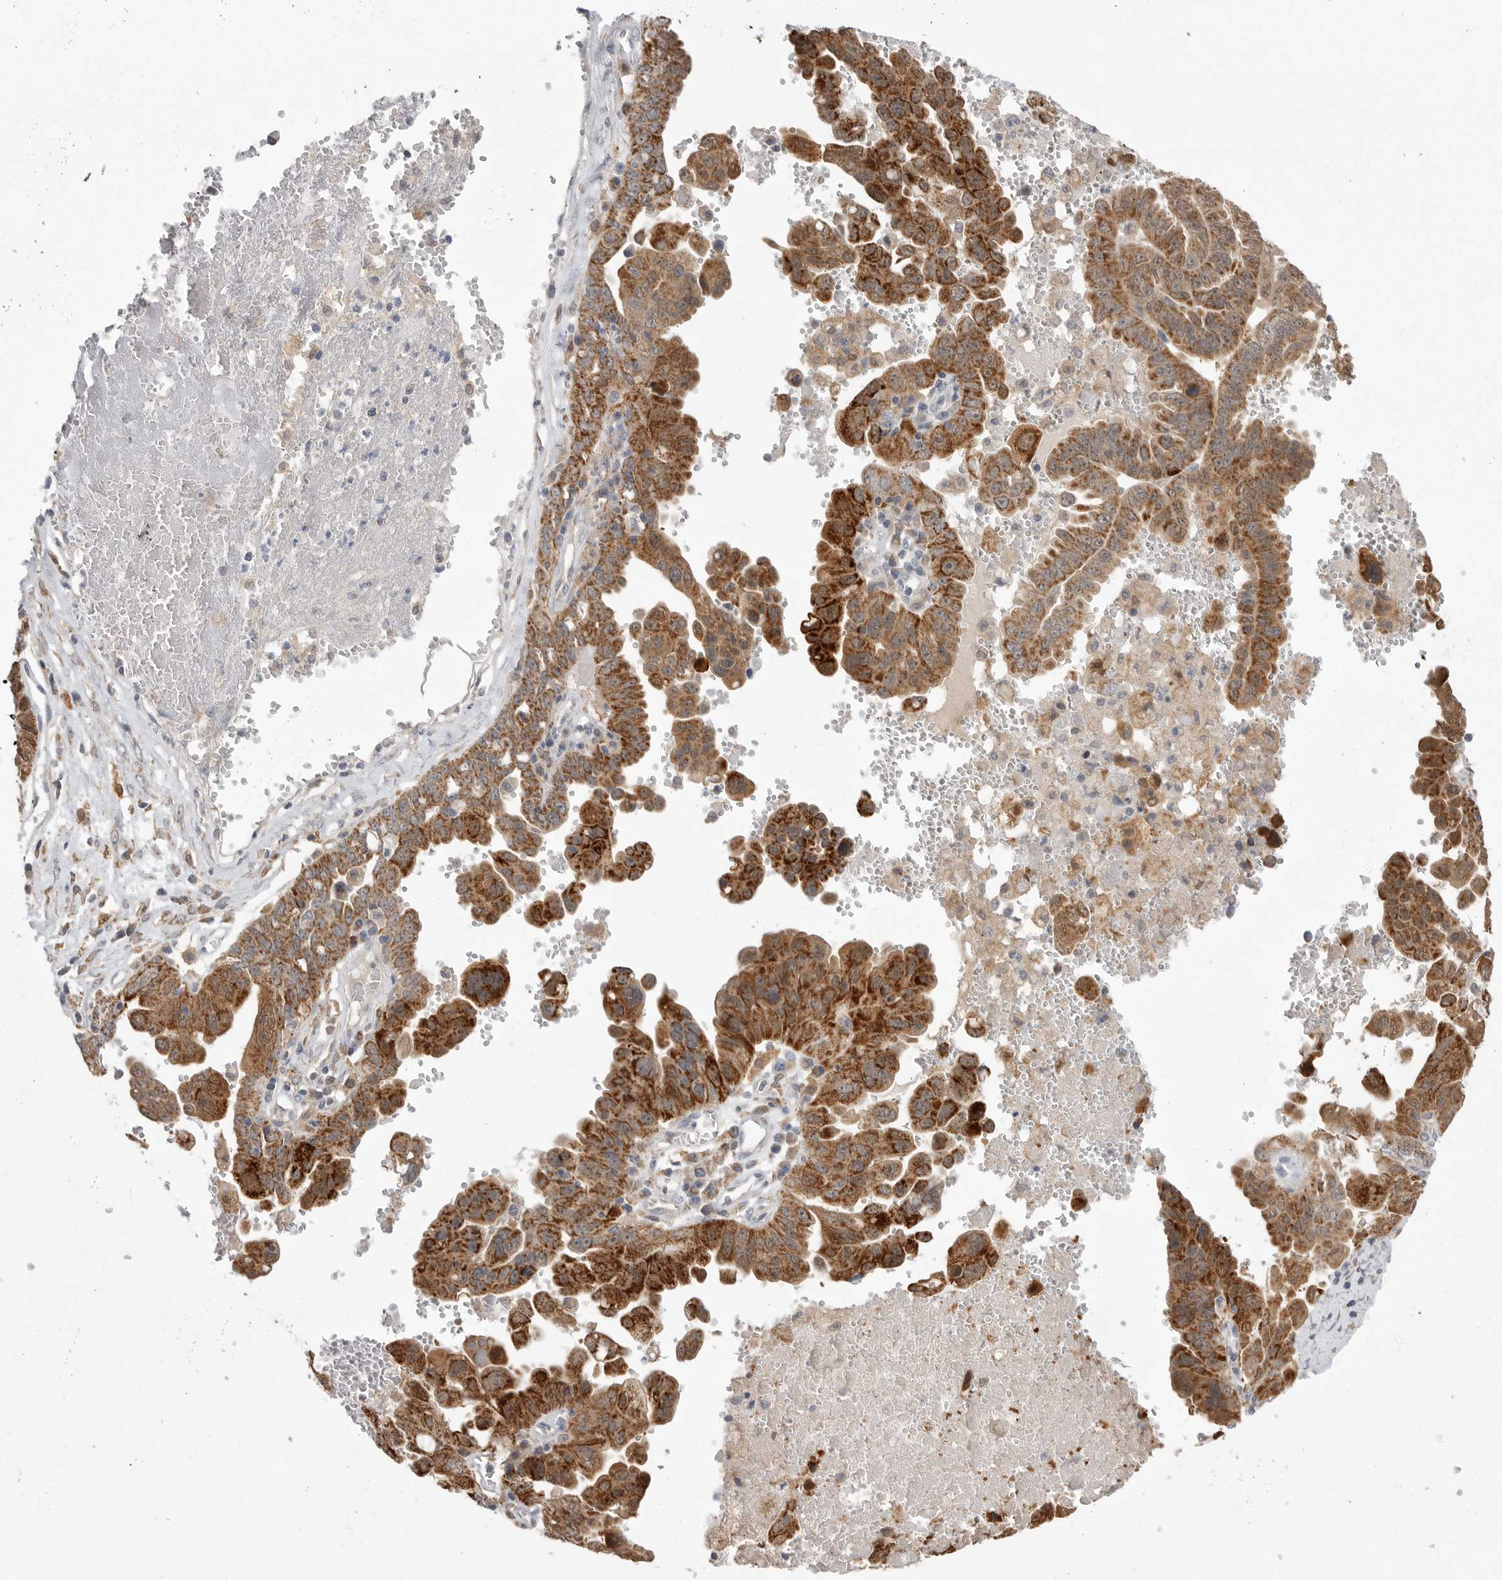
{"staining": {"intensity": "strong", "quantity": ">75%", "location": "cytoplasmic/membranous"}, "tissue": "ovarian cancer", "cell_type": "Tumor cells", "image_type": "cancer", "snomed": [{"axis": "morphology", "description": "Carcinoma, endometroid"}, {"axis": "topography", "description": "Ovary"}], "caption": "Protein staining by IHC displays strong cytoplasmic/membranous positivity in approximately >75% of tumor cells in endometroid carcinoma (ovarian). The protein of interest is stained brown, and the nuclei are stained in blue (DAB IHC with brightfield microscopy, high magnification).", "gene": "KYAT3", "patient": {"sex": "female", "age": 62}}